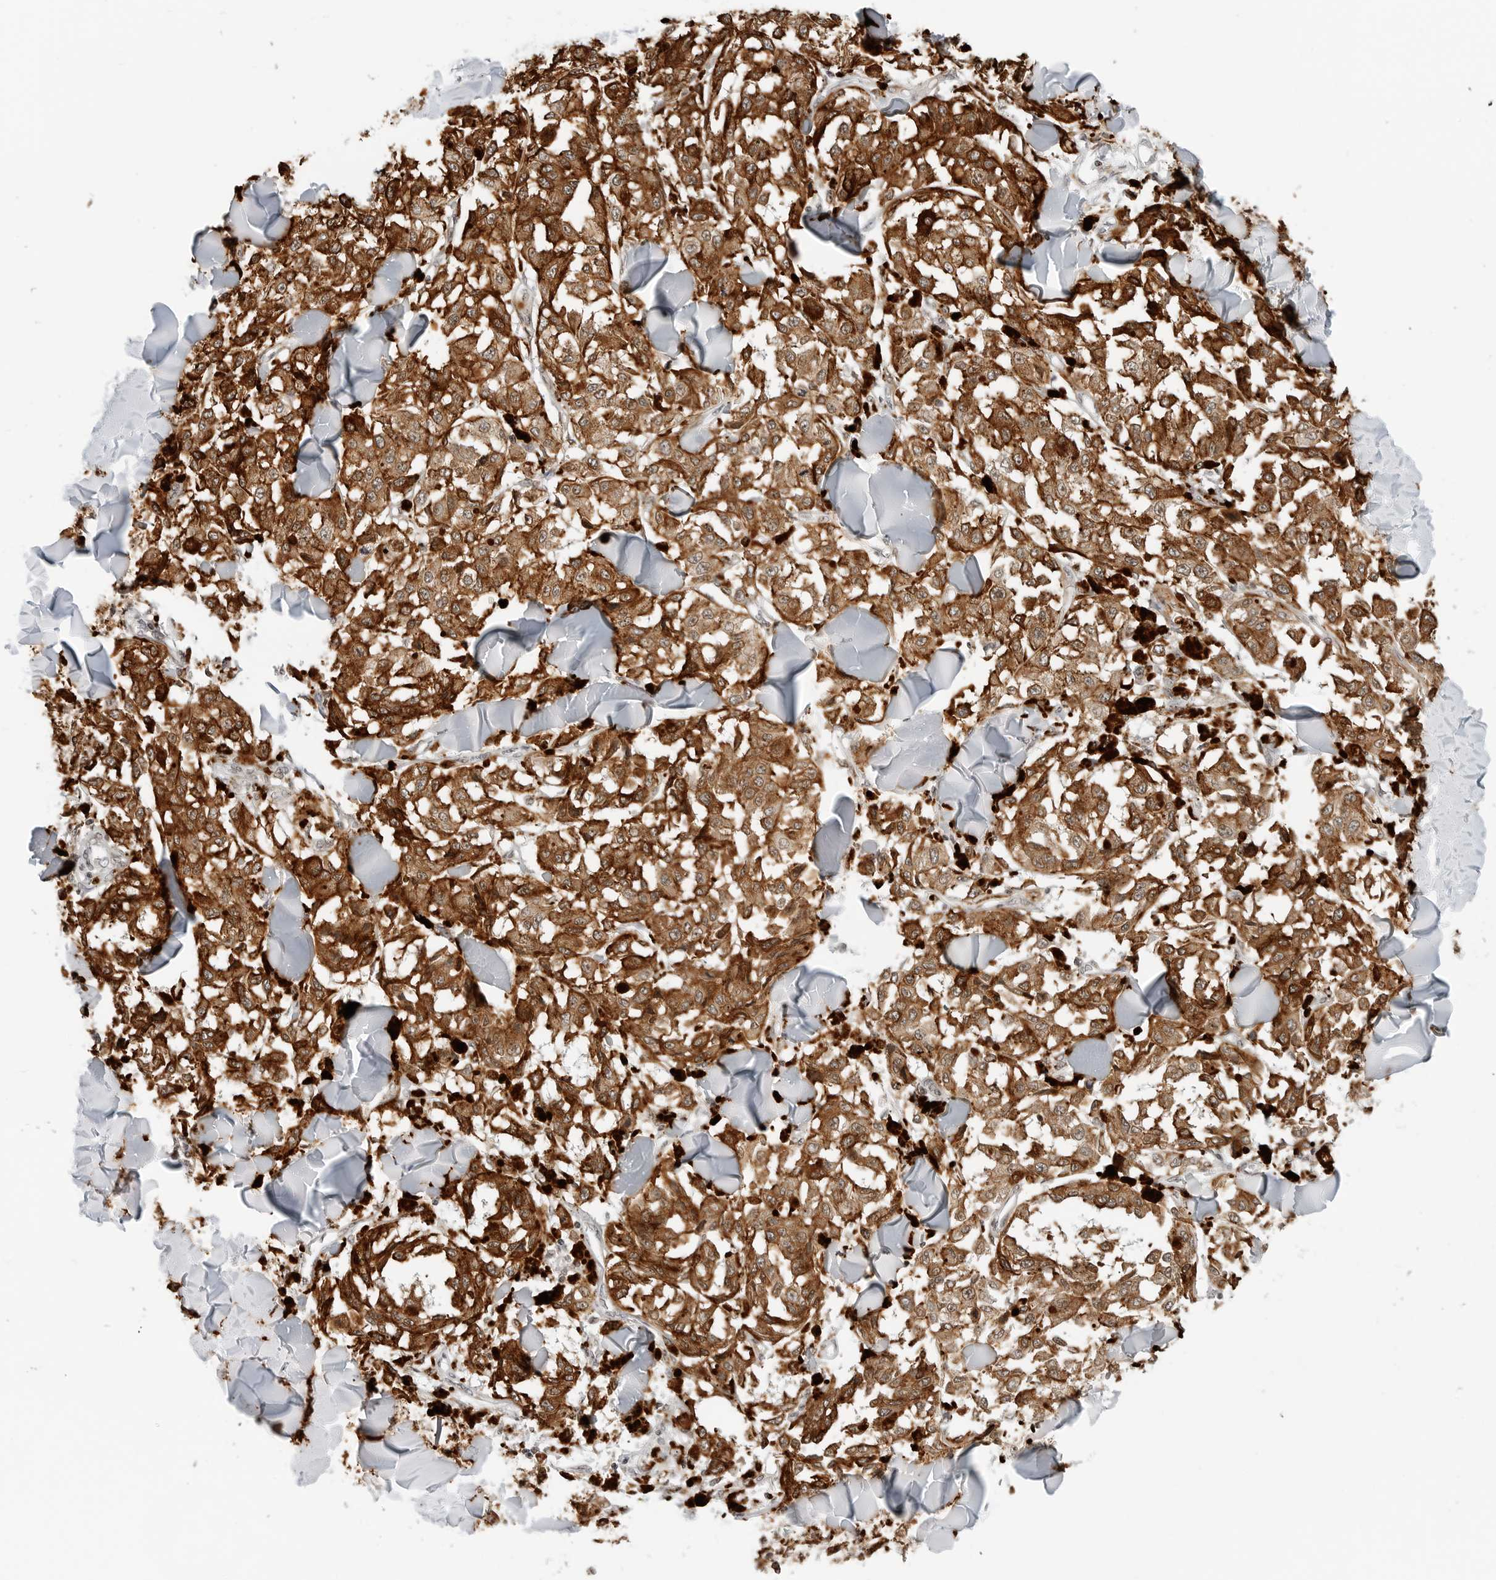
{"staining": {"intensity": "strong", "quantity": ">75%", "location": "cytoplasmic/membranous"}, "tissue": "melanoma", "cell_type": "Tumor cells", "image_type": "cancer", "snomed": [{"axis": "morphology", "description": "Malignant melanoma, NOS"}, {"axis": "topography", "description": "Skin"}], "caption": "A brown stain shows strong cytoplasmic/membranous positivity of a protein in human melanoma tumor cells.", "gene": "RIMKLA", "patient": {"sex": "female", "age": 64}}